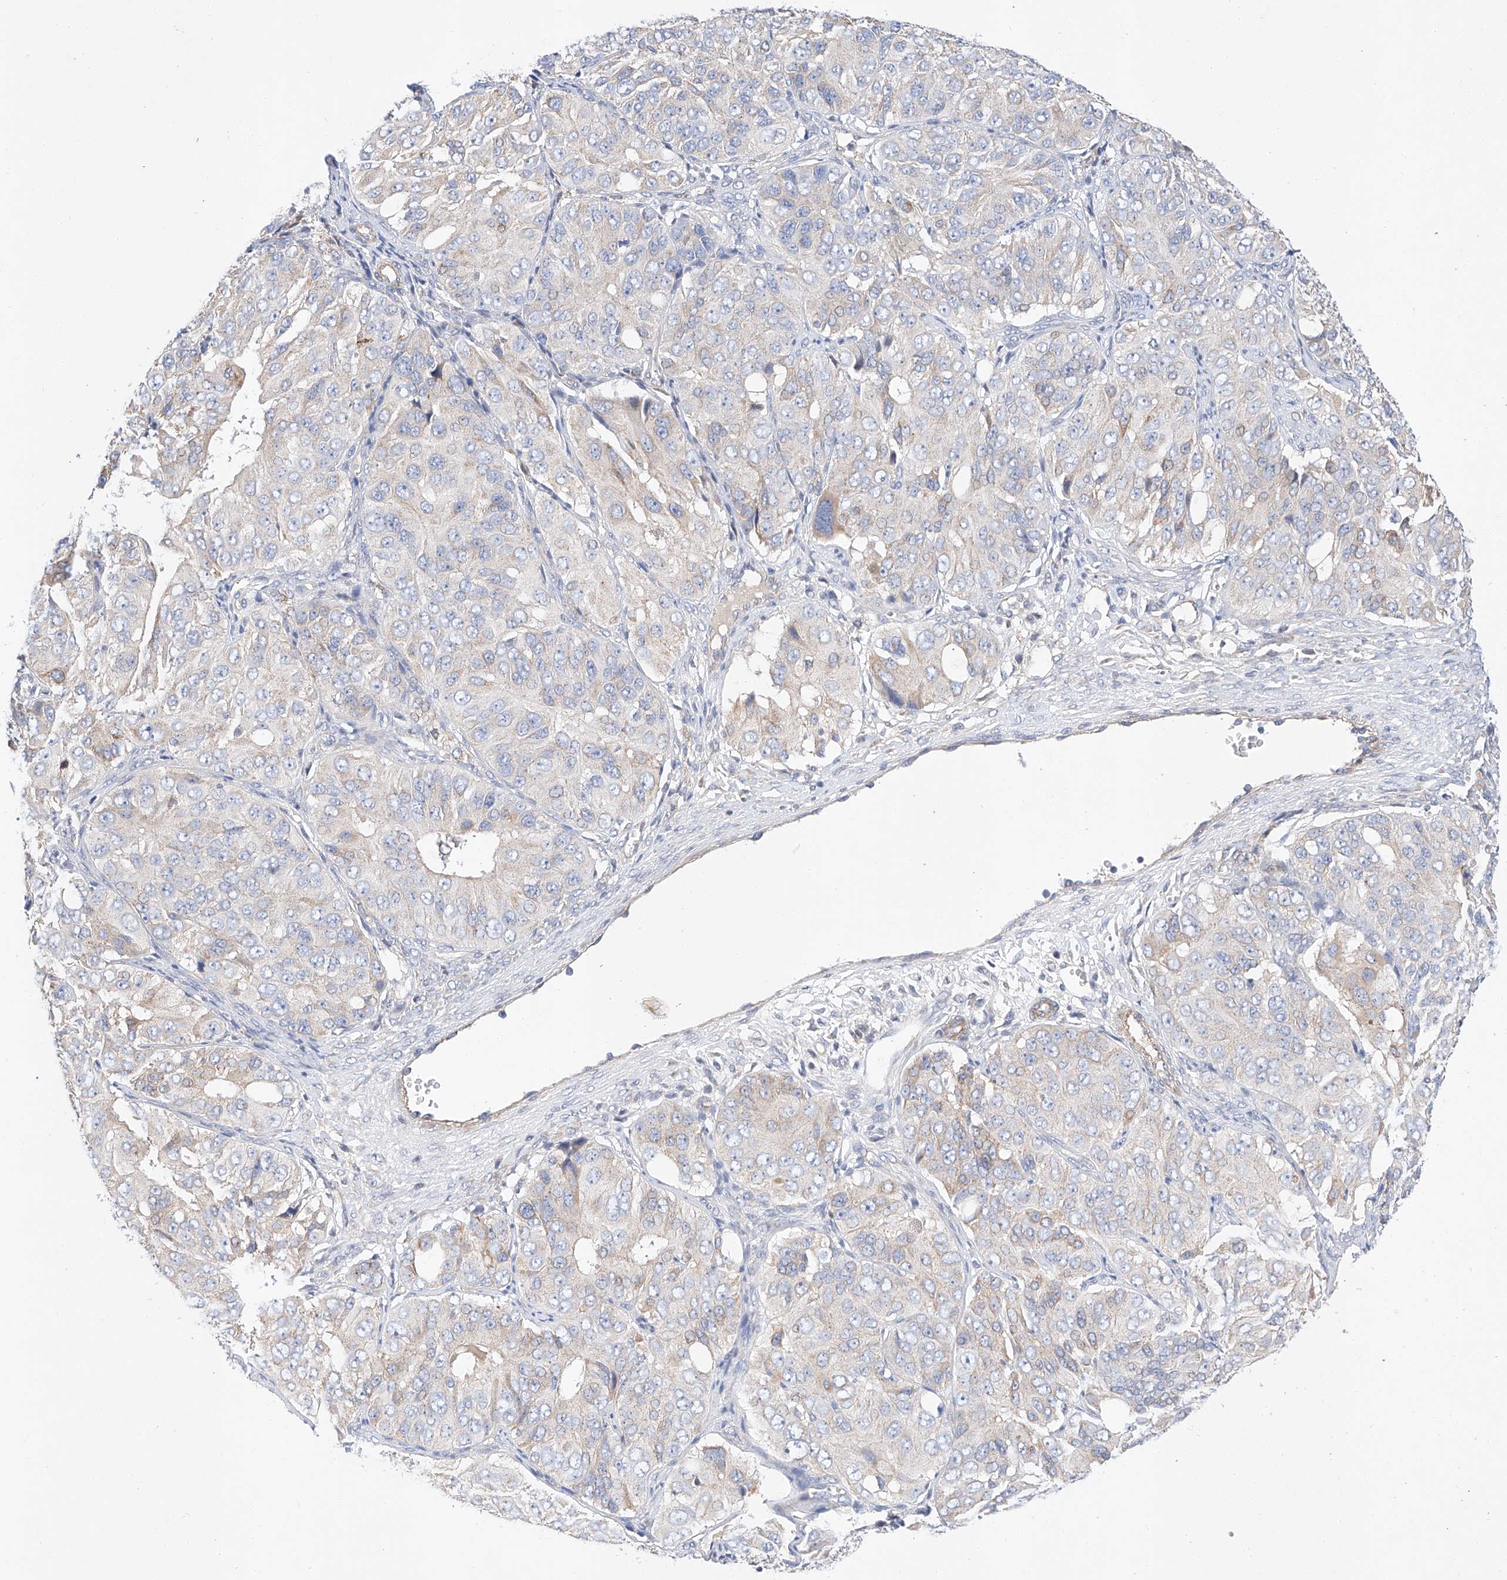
{"staining": {"intensity": "weak", "quantity": "<25%", "location": "cytoplasmic/membranous"}, "tissue": "ovarian cancer", "cell_type": "Tumor cells", "image_type": "cancer", "snomed": [{"axis": "morphology", "description": "Carcinoma, endometroid"}, {"axis": "topography", "description": "Ovary"}], "caption": "Immunohistochemical staining of human ovarian cancer demonstrates no significant expression in tumor cells.", "gene": "C6orf118", "patient": {"sex": "female", "age": 51}}